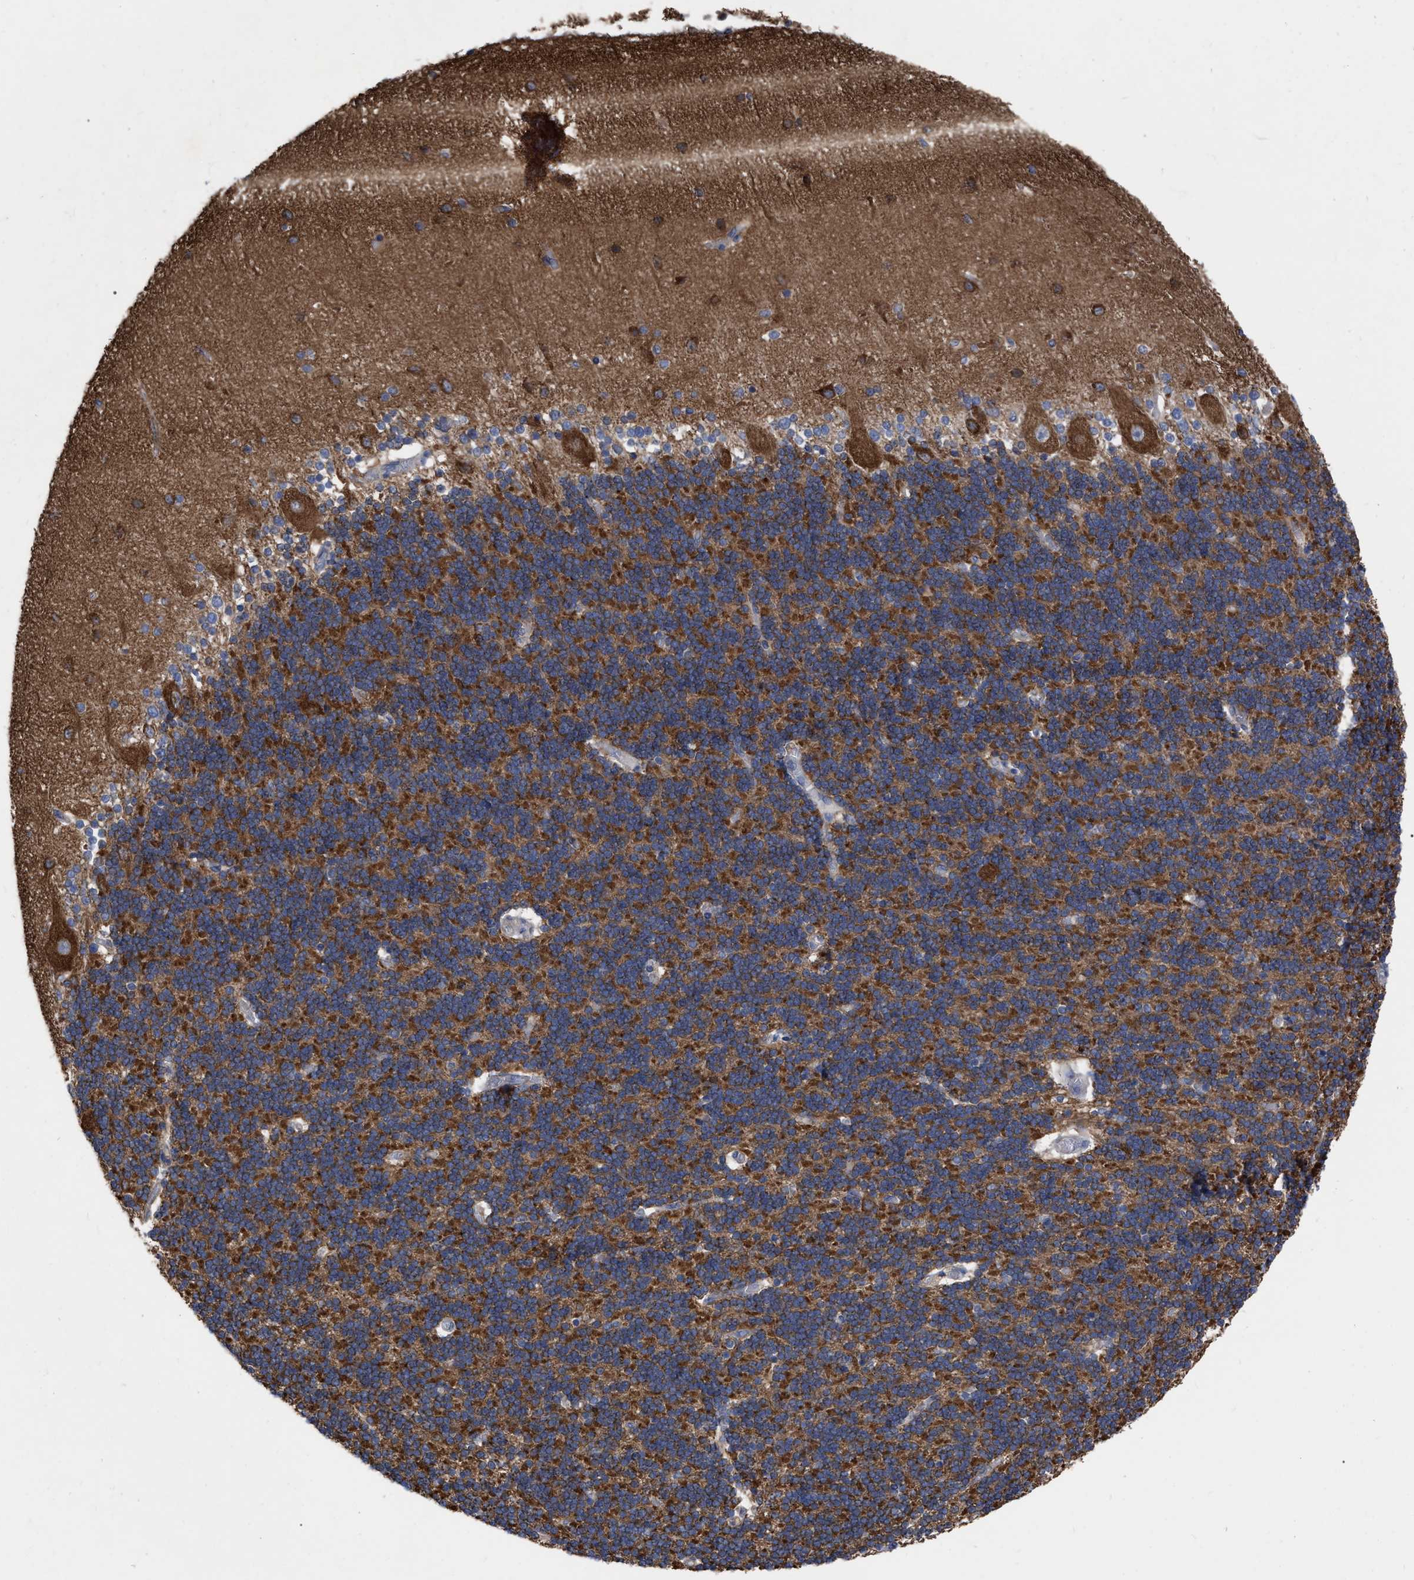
{"staining": {"intensity": "strong", "quantity": ">75%", "location": "cytoplasmic/membranous"}, "tissue": "cerebellum", "cell_type": "Cells in granular layer", "image_type": "normal", "snomed": [{"axis": "morphology", "description": "Normal tissue, NOS"}, {"axis": "topography", "description": "Cerebellum"}], "caption": "A high amount of strong cytoplasmic/membranous staining is identified in about >75% of cells in granular layer in normal cerebellum. (IHC, brightfield microscopy, high magnification).", "gene": "CDKN2C", "patient": {"sex": "female", "age": 54}}